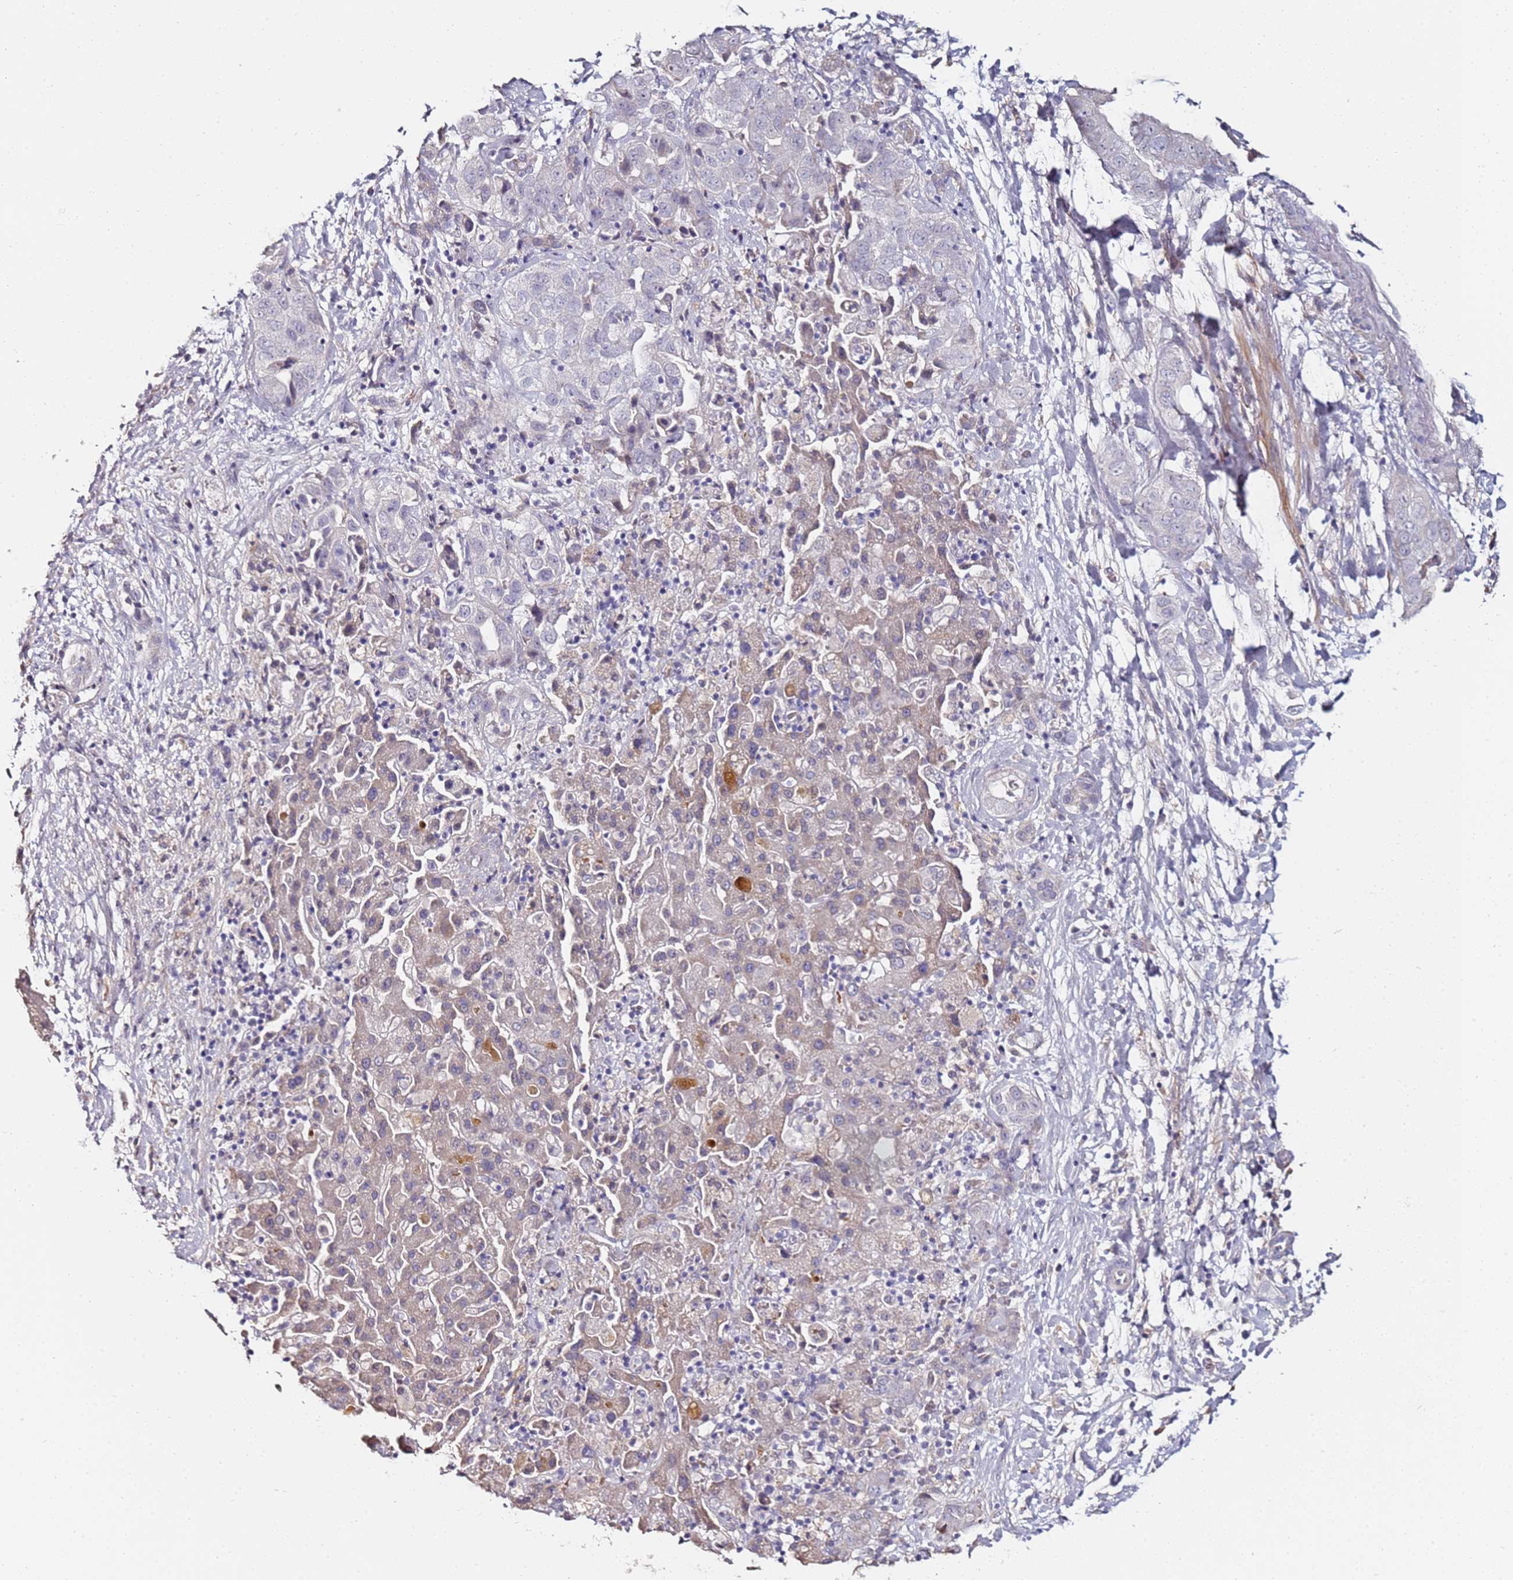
{"staining": {"intensity": "negative", "quantity": "none", "location": "none"}, "tissue": "liver cancer", "cell_type": "Tumor cells", "image_type": "cancer", "snomed": [{"axis": "morphology", "description": "Cholangiocarcinoma"}, {"axis": "topography", "description": "Liver"}], "caption": "High magnification brightfield microscopy of liver cholangiocarcinoma stained with DAB (brown) and counterstained with hematoxylin (blue): tumor cells show no significant staining.", "gene": "C3orf80", "patient": {"sex": "female", "age": 52}}